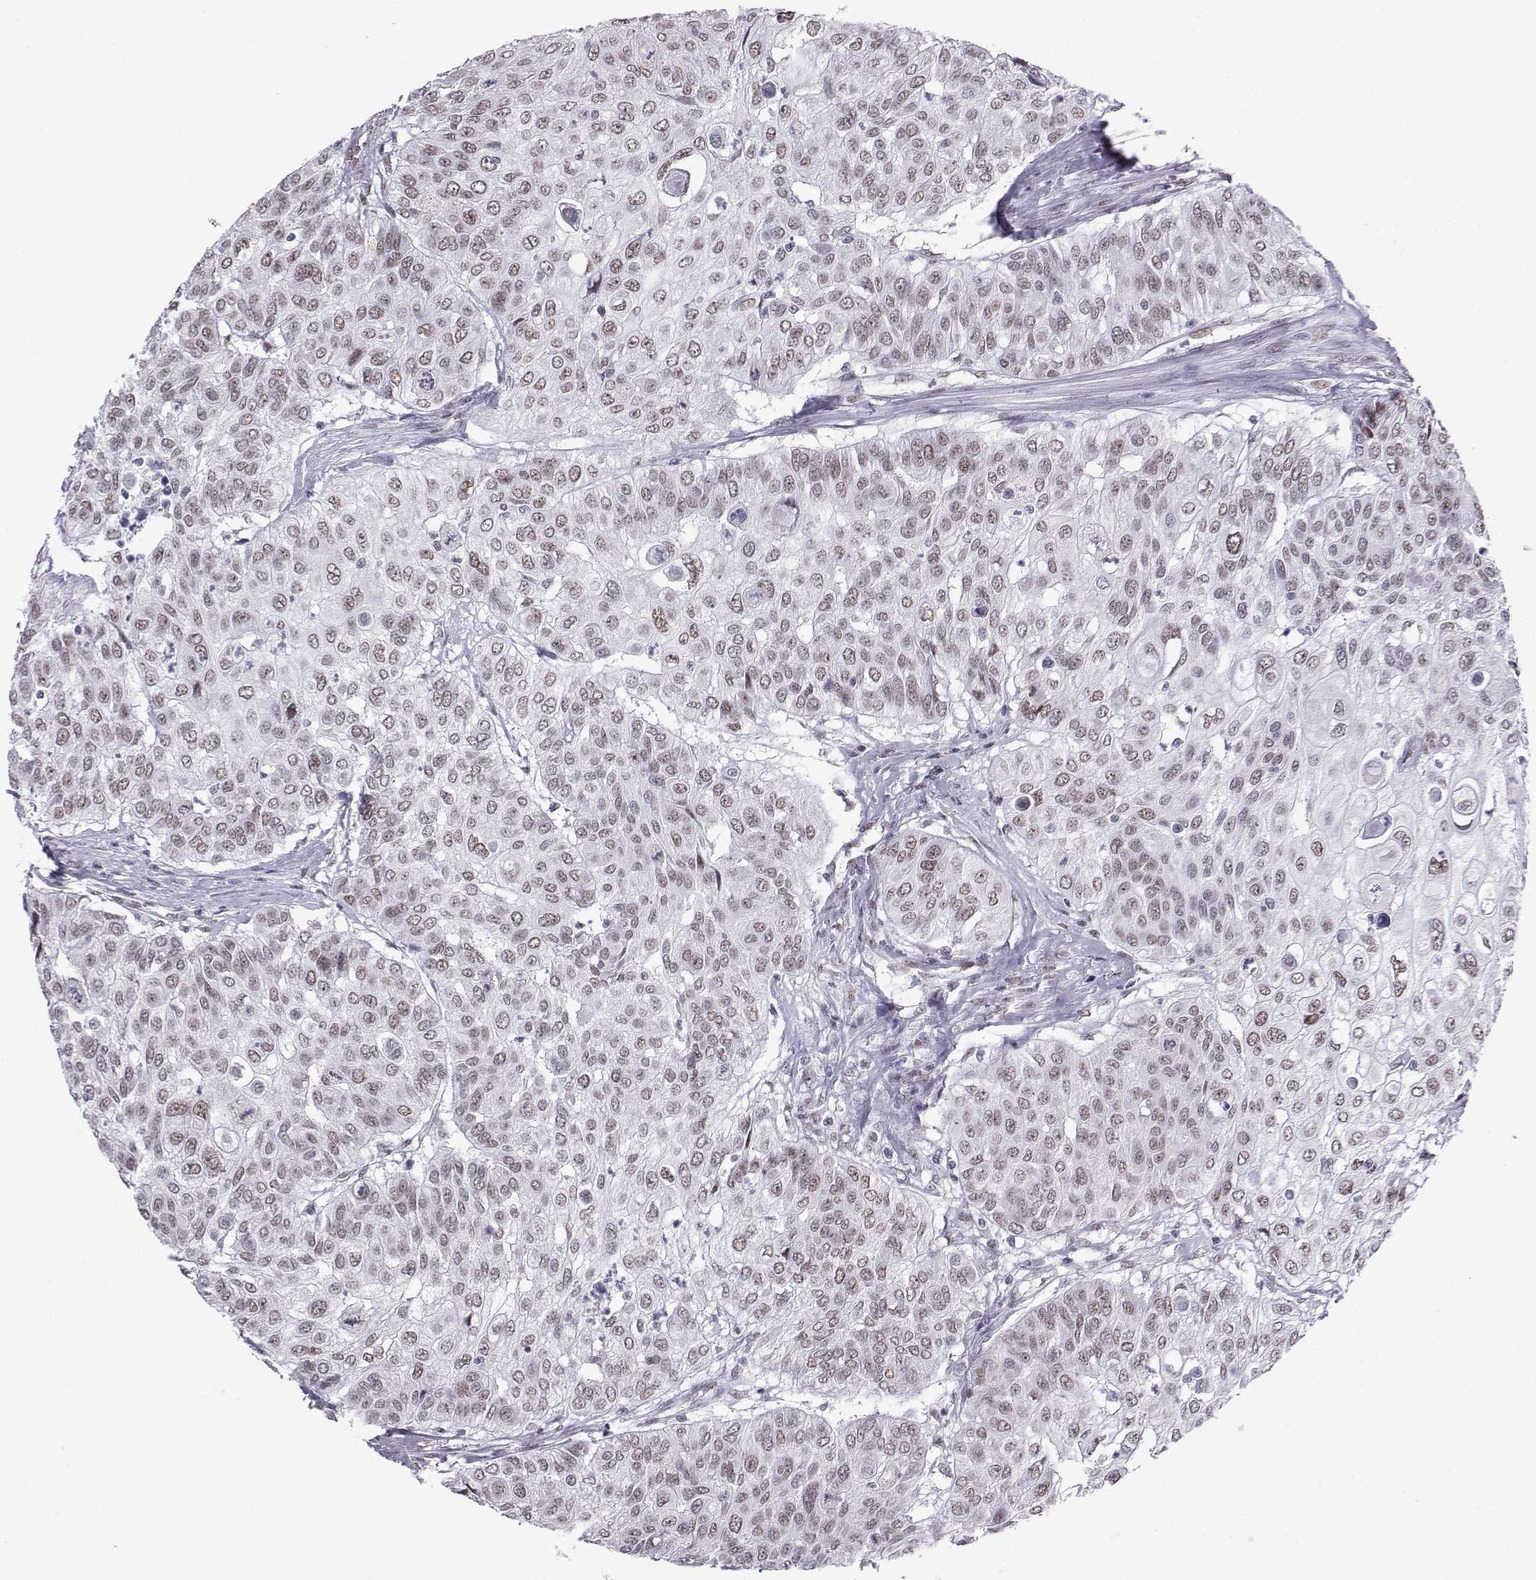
{"staining": {"intensity": "weak", "quantity": ">75%", "location": "nuclear"}, "tissue": "urothelial cancer", "cell_type": "Tumor cells", "image_type": "cancer", "snomed": [{"axis": "morphology", "description": "Urothelial carcinoma, High grade"}, {"axis": "topography", "description": "Urinary bladder"}], "caption": "This image displays IHC staining of human urothelial carcinoma (high-grade), with low weak nuclear positivity in about >75% of tumor cells.", "gene": "LORICRIN", "patient": {"sex": "female", "age": 79}}